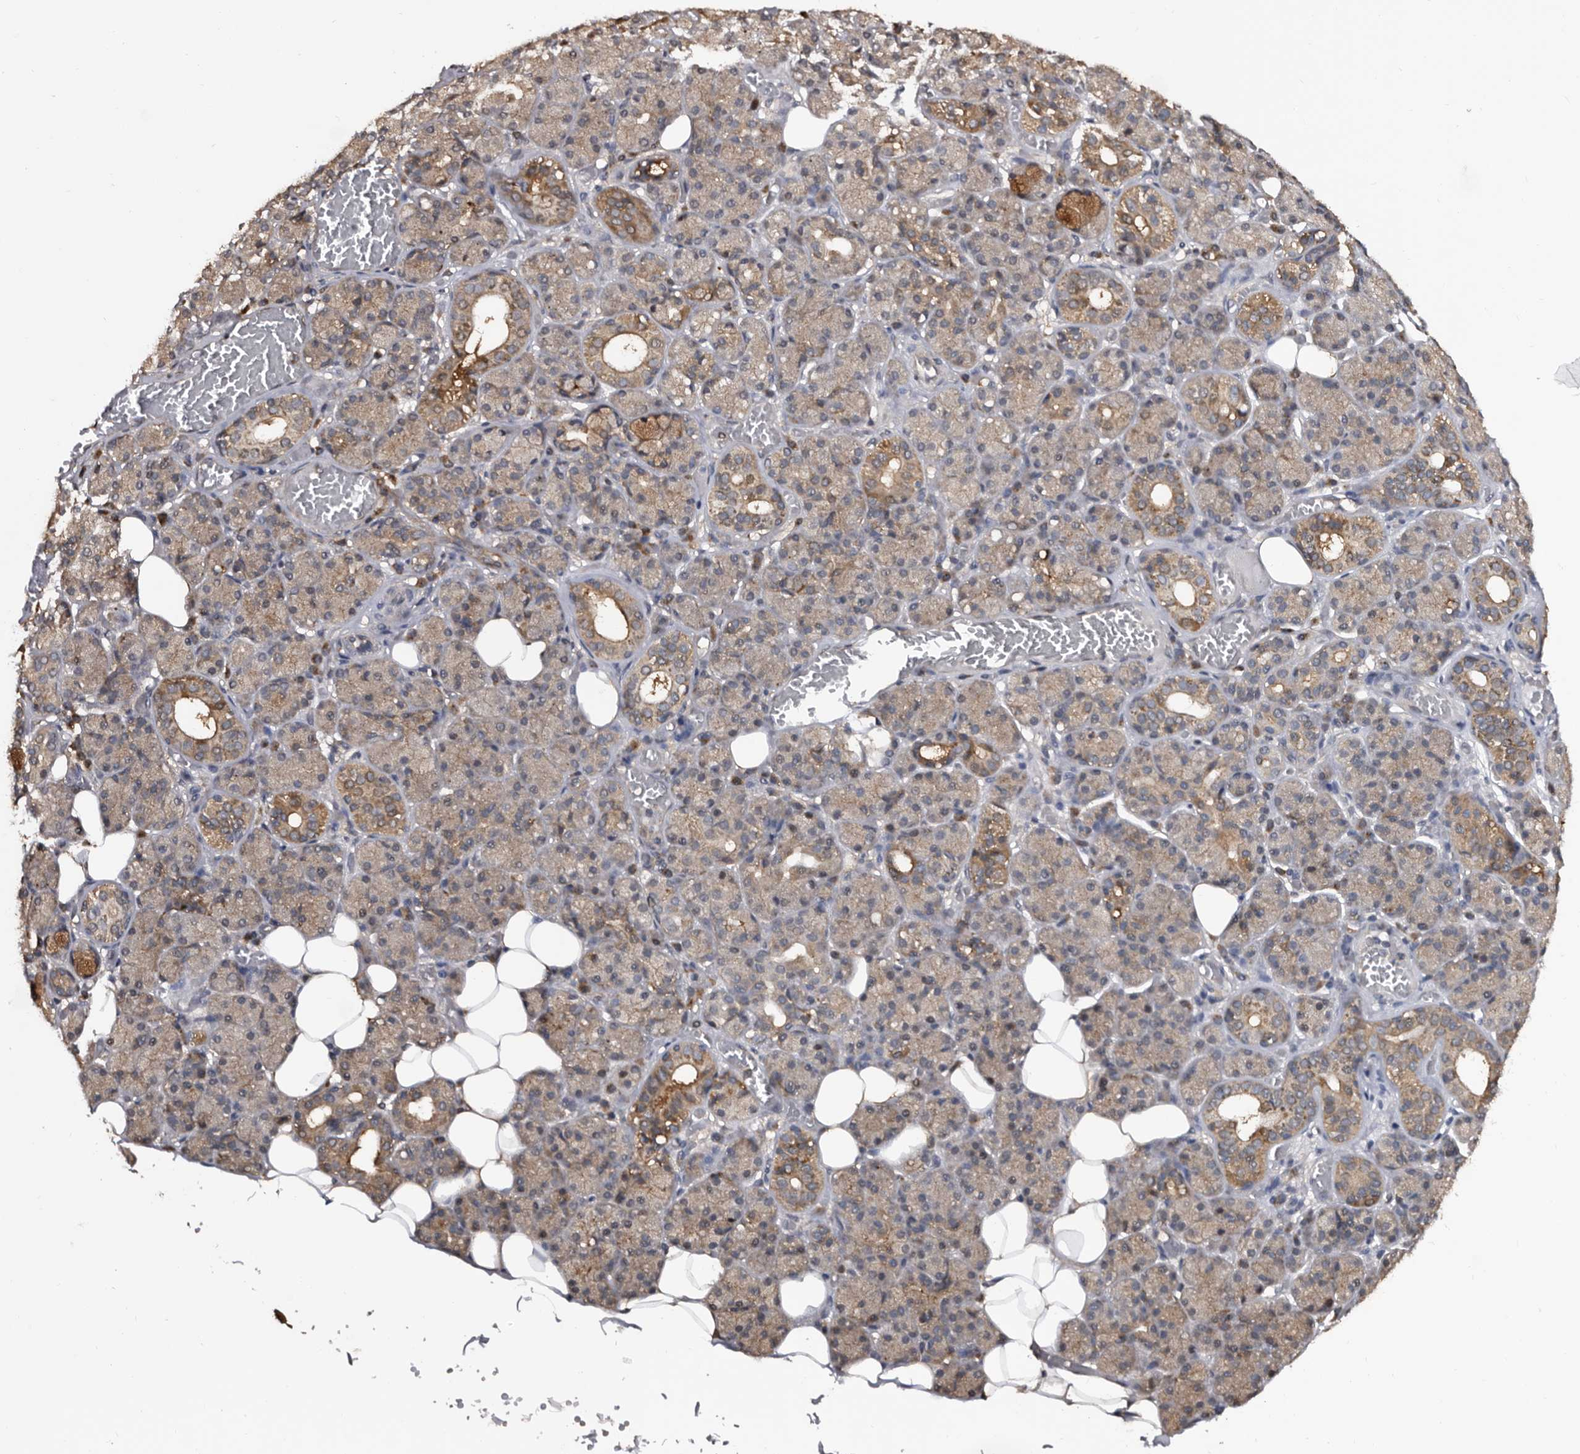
{"staining": {"intensity": "moderate", "quantity": "25%-75%", "location": "cytoplasmic/membranous"}, "tissue": "salivary gland", "cell_type": "Glandular cells", "image_type": "normal", "snomed": [{"axis": "morphology", "description": "Normal tissue, NOS"}, {"axis": "topography", "description": "Salivary gland"}], "caption": "Protein expression analysis of benign human salivary gland reveals moderate cytoplasmic/membranous positivity in about 25%-75% of glandular cells.", "gene": "TTI2", "patient": {"sex": "male", "age": 63}}